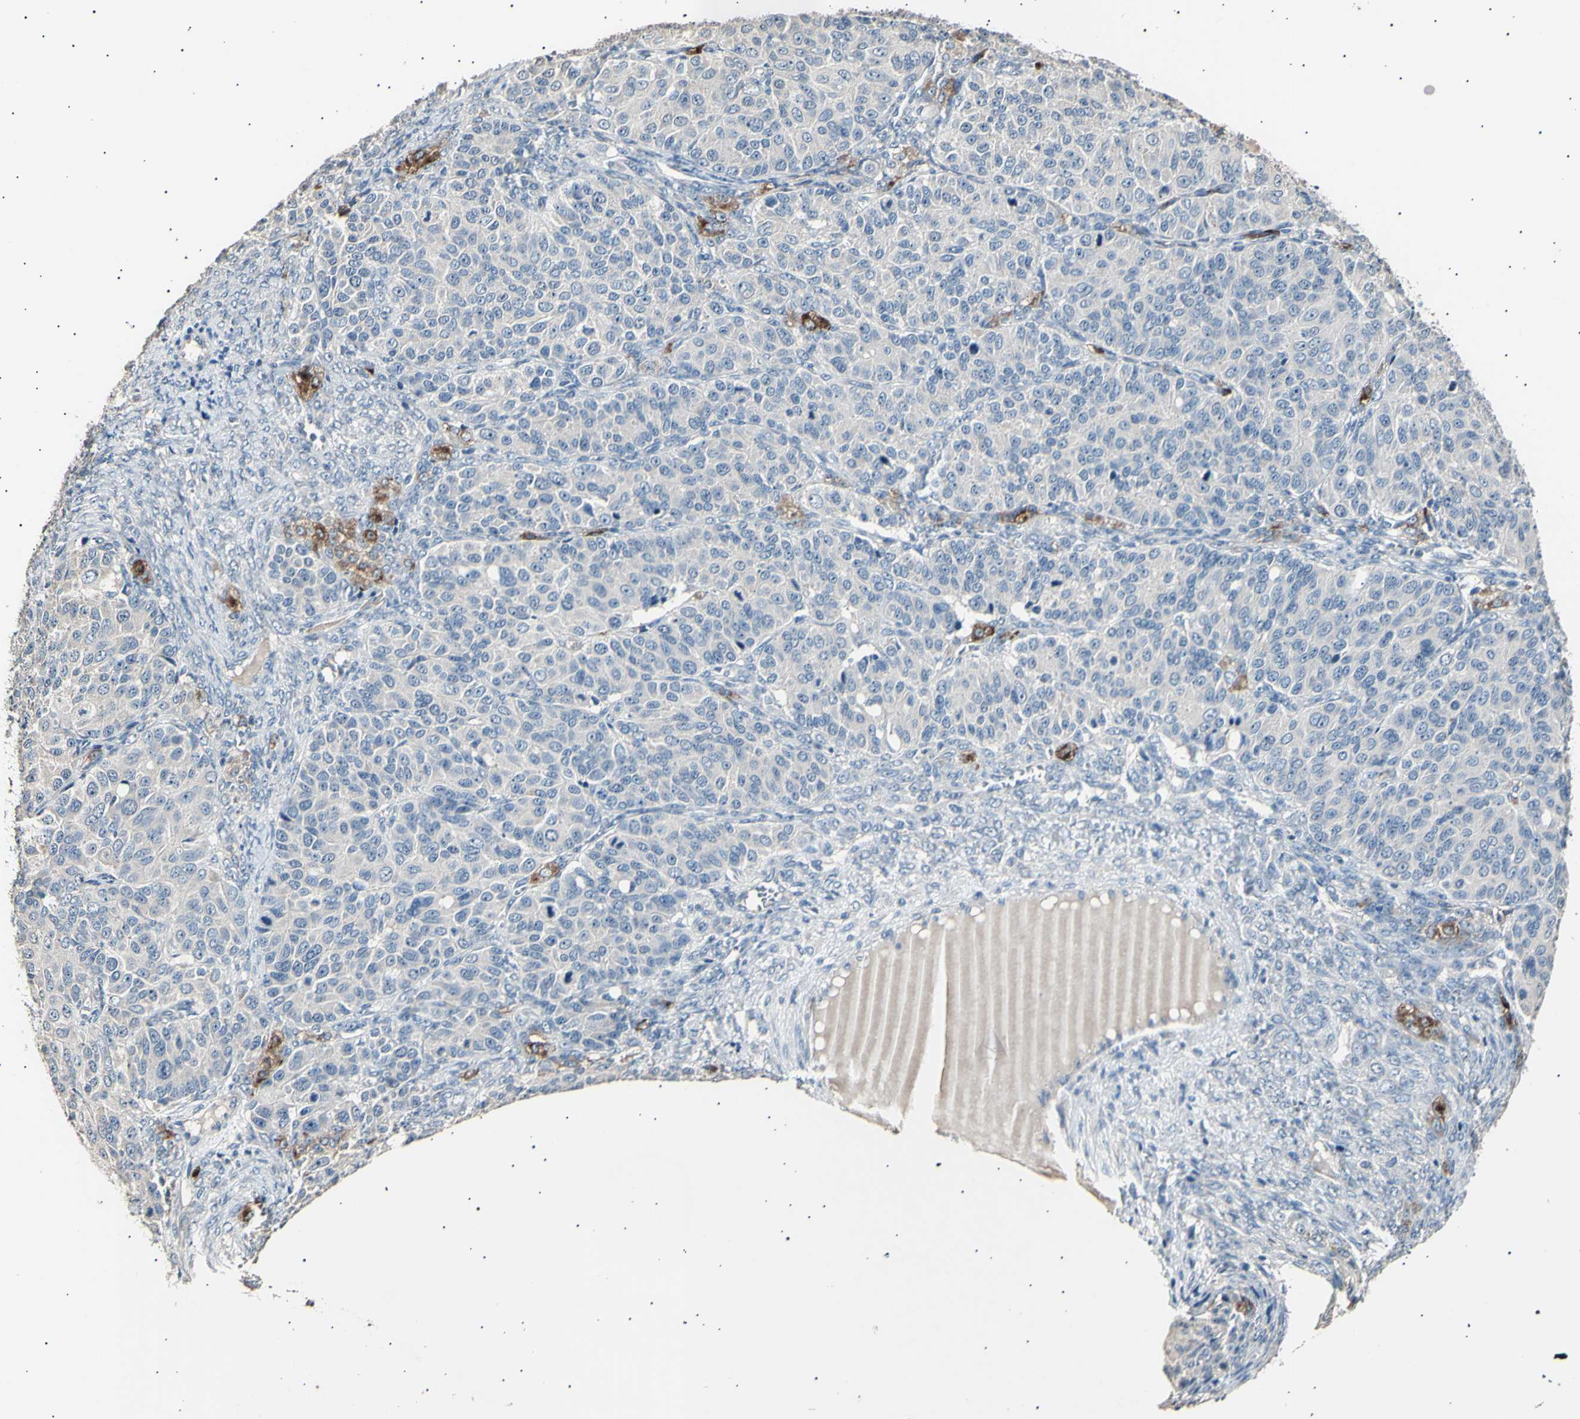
{"staining": {"intensity": "negative", "quantity": "none", "location": "none"}, "tissue": "ovarian cancer", "cell_type": "Tumor cells", "image_type": "cancer", "snomed": [{"axis": "morphology", "description": "Carcinoma, endometroid"}, {"axis": "topography", "description": "Ovary"}], "caption": "Immunohistochemistry micrograph of neoplastic tissue: human ovarian endometroid carcinoma stained with DAB (3,3'-diaminobenzidine) demonstrates no significant protein staining in tumor cells.", "gene": "LDLR", "patient": {"sex": "female", "age": 51}}